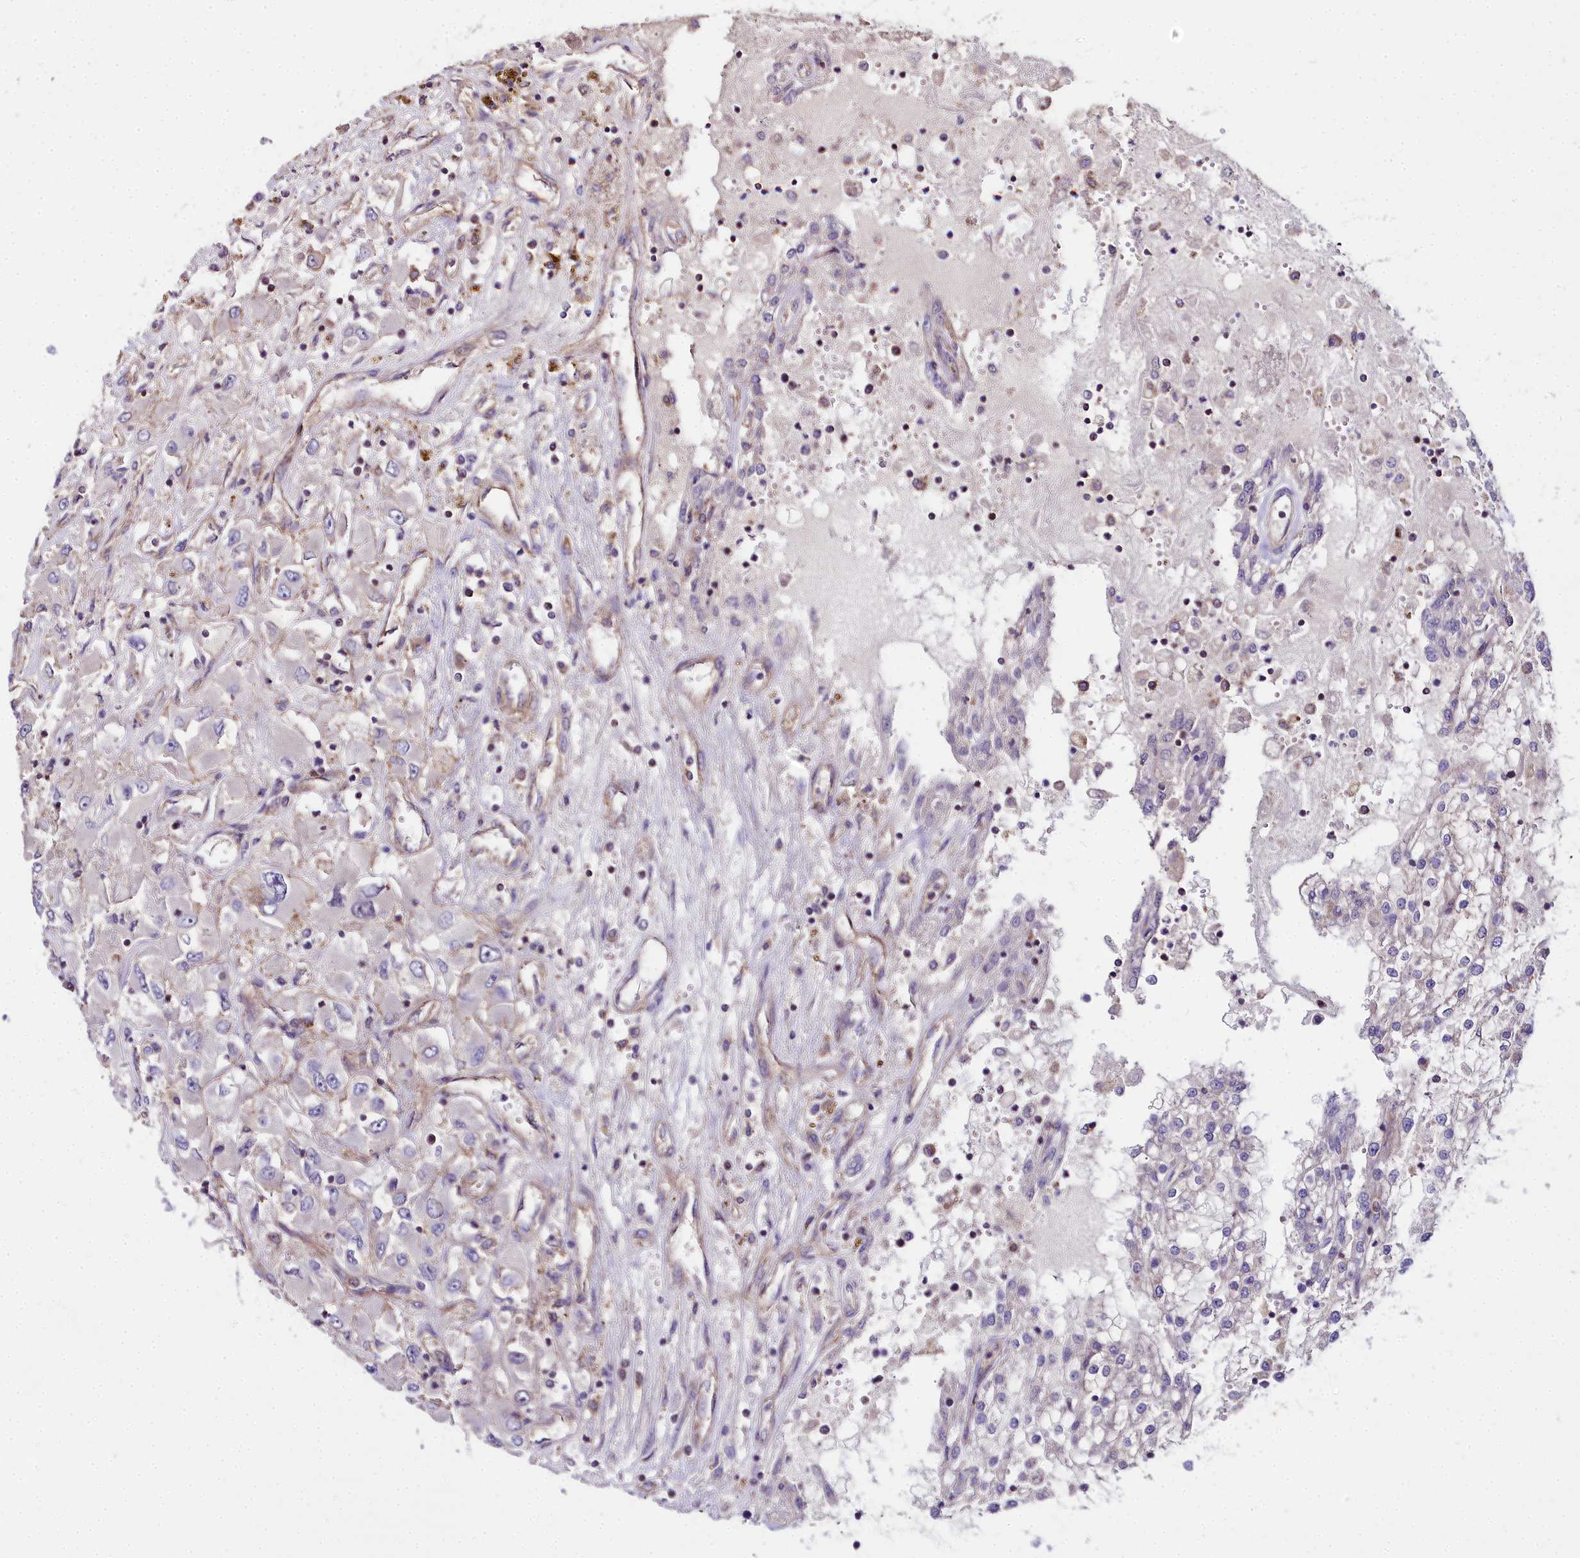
{"staining": {"intensity": "negative", "quantity": "none", "location": "none"}, "tissue": "renal cancer", "cell_type": "Tumor cells", "image_type": "cancer", "snomed": [{"axis": "morphology", "description": "Adenocarcinoma, NOS"}, {"axis": "topography", "description": "Kidney"}], "caption": "Immunohistochemistry (IHC) photomicrograph of human renal cancer (adenocarcinoma) stained for a protein (brown), which reveals no staining in tumor cells. (IHC, brightfield microscopy, high magnification).", "gene": "FRMPD1", "patient": {"sex": "female", "age": 52}}